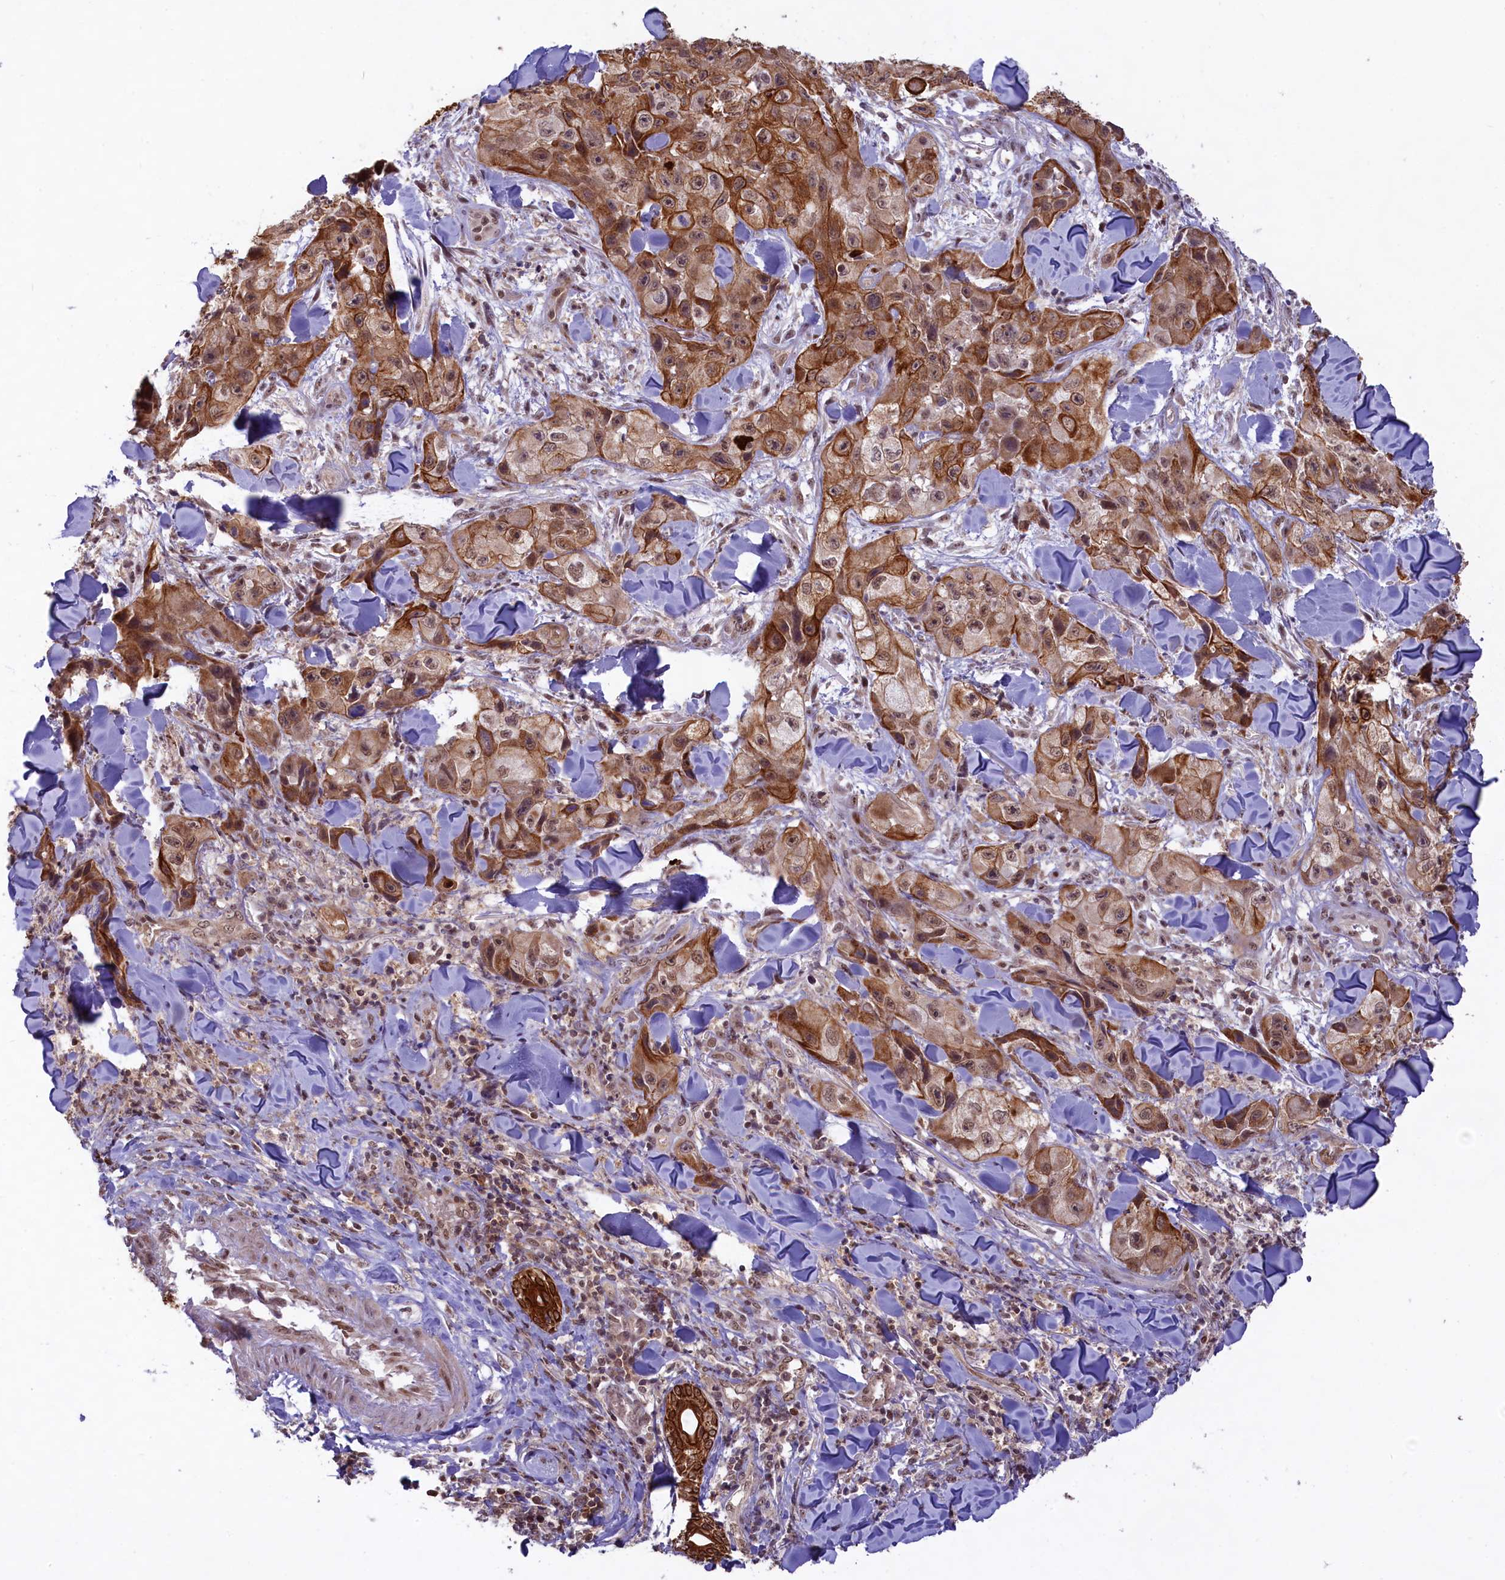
{"staining": {"intensity": "moderate", "quantity": ">75%", "location": "cytoplasmic/membranous"}, "tissue": "skin cancer", "cell_type": "Tumor cells", "image_type": "cancer", "snomed": [{"axis": "morphology", "description": "Squamous cell carcinoma, NOS"}, {"axis": "topography", "description": "Skin"}, {"axis": "topography", "description": "Subcutis"}], "caption": "Immunohistochemical staining of human skin cancer (squamous cell carcinoma) shows medium levels of moderate cytoplasmic/membranous protein expression in approximately >75% of tumor cells.", "gene": "CARD8", "patient": {"sex": "male", "age": 73}}